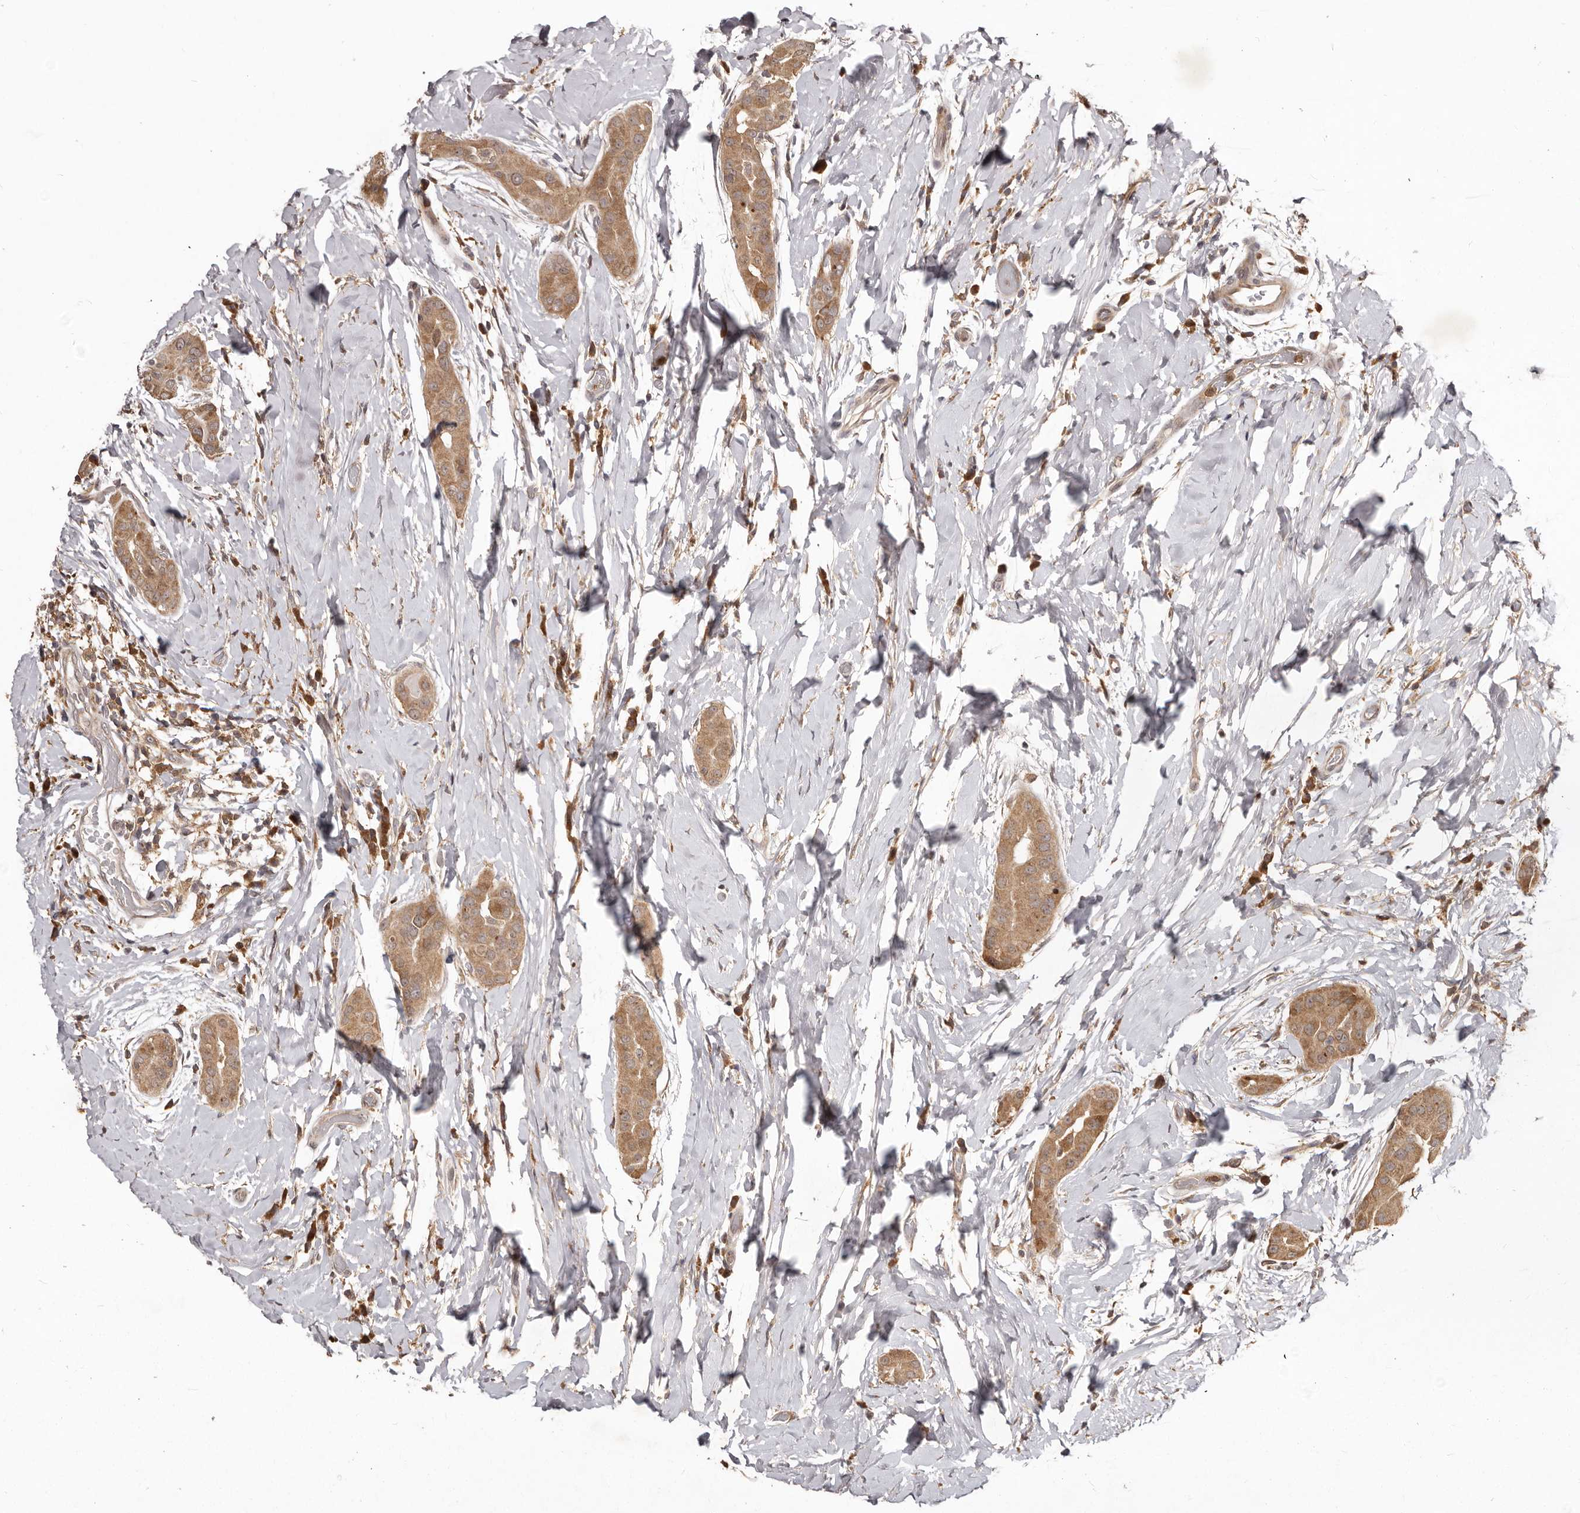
{"staining": {"intensity": "moderate", "quantity": ">75%", "location": "cytoplasmic/membranous"}, "tissue": "thyroid cancer", "cell_type": "Tumor cells", "image_type": "cancer", "snomed": [{"axis": "morphology", "description": "Papillary adenocarcinoma, NOS"}, {"axis": "topography", "description": "Thyroid gland"}], "caption": "Human thyroid cancer (papillary adenocarcinoma) stained with a protein marker shows moderate staining in tumor cells.", "gene": "RNF187", "patient": {"sex": "male", "age": 33}}